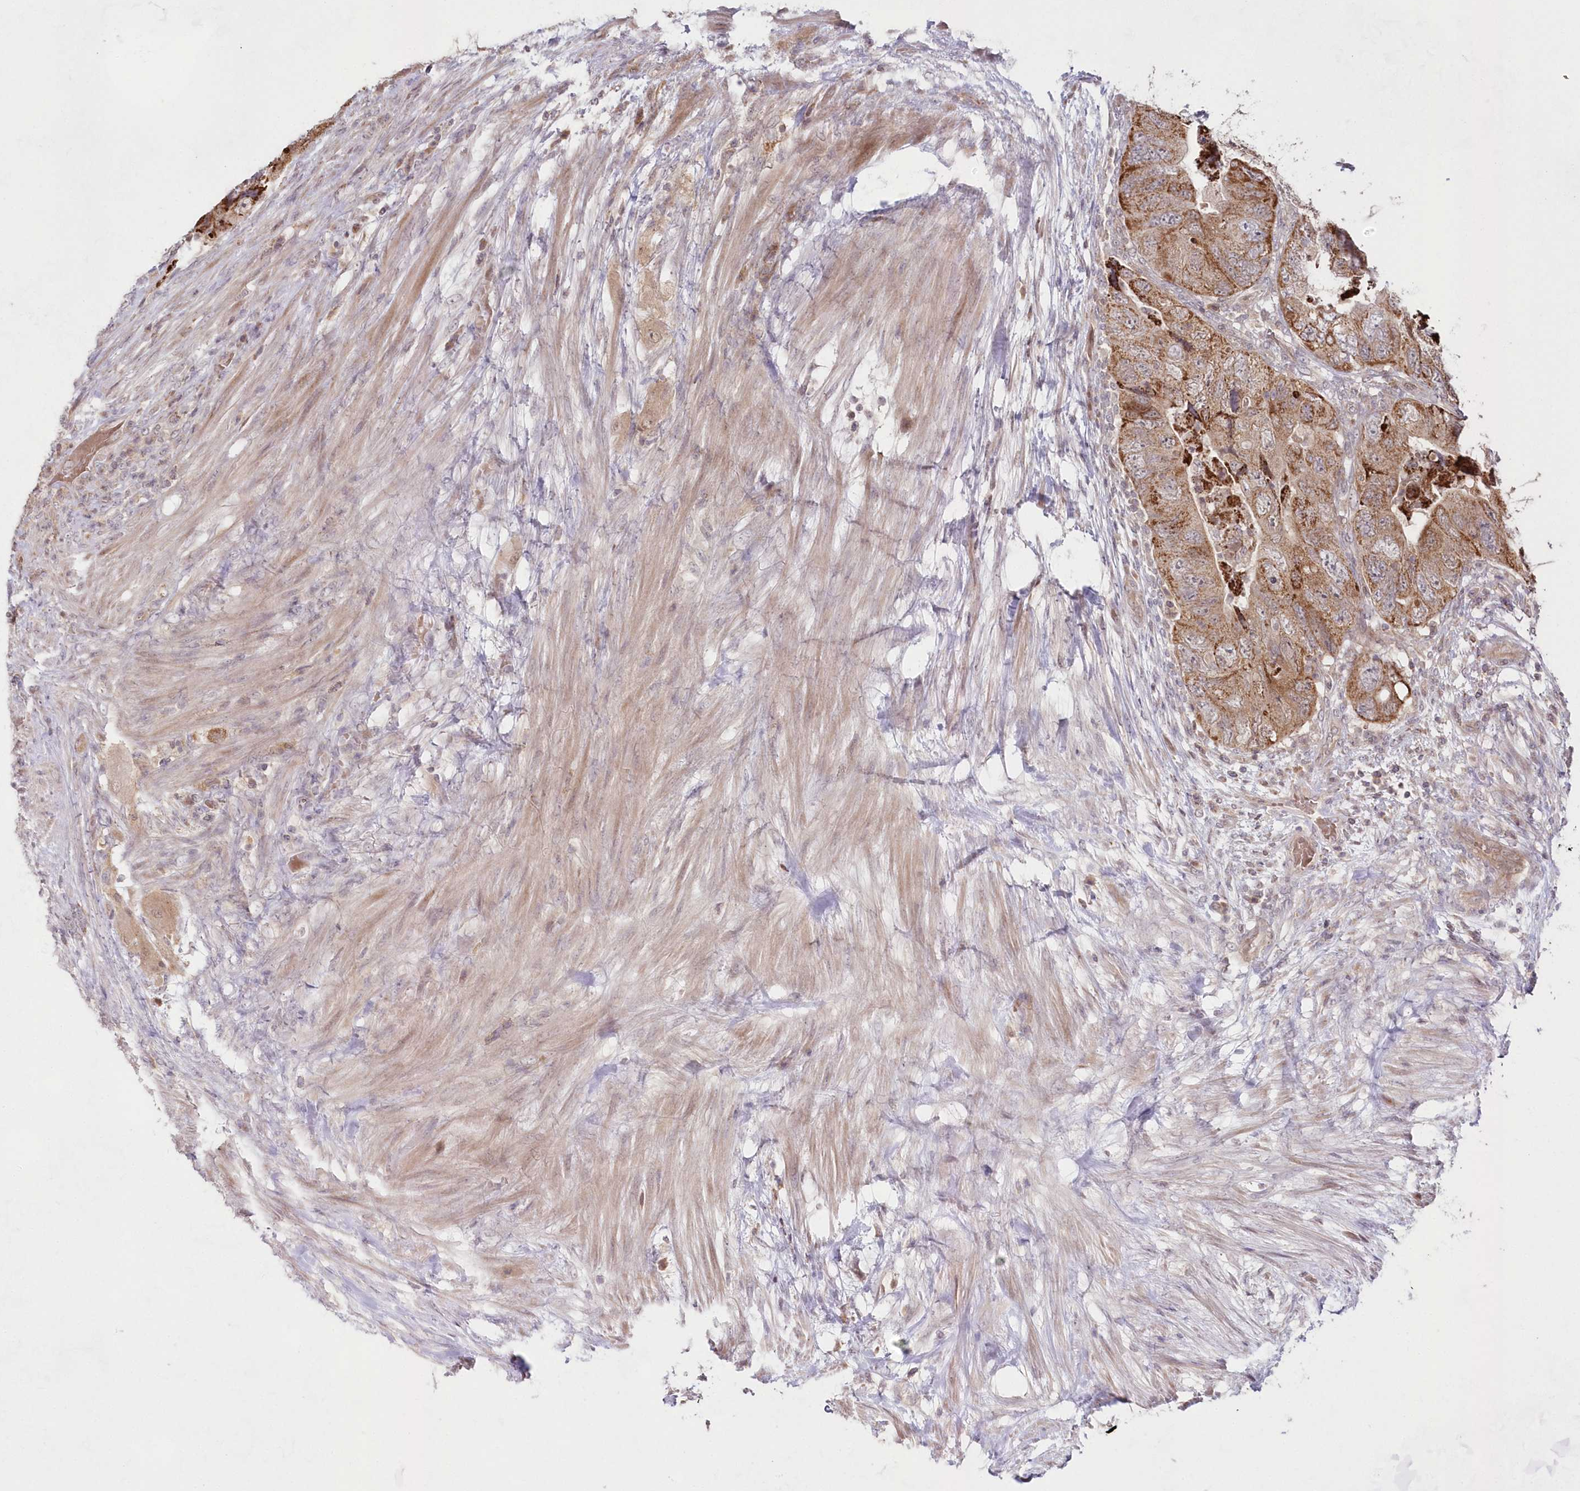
{"staining": {"intensity": "moderate", "quantity": ">75%", "location": "cytoplasmic/membranous"}, "tissue": "colorectal cancer", "cell_type": "Tumor cells", "image_type": "cancer", "snomed": [{"axis": "morphology", "description": "Adenocarcinoma, NOS"}, {"axis": "topography", "description": "Rectum"}], "caption": "High-power microscopy captured an immunohistochemistry (IHC) image of colorectal cancer (adenocarcinoma), revealing moderate cytoplasmic/membranous staining in approximately >75% of tumor cells.", "gene": "IMPA1", "patient": {"sex": "male", "age": 63}}